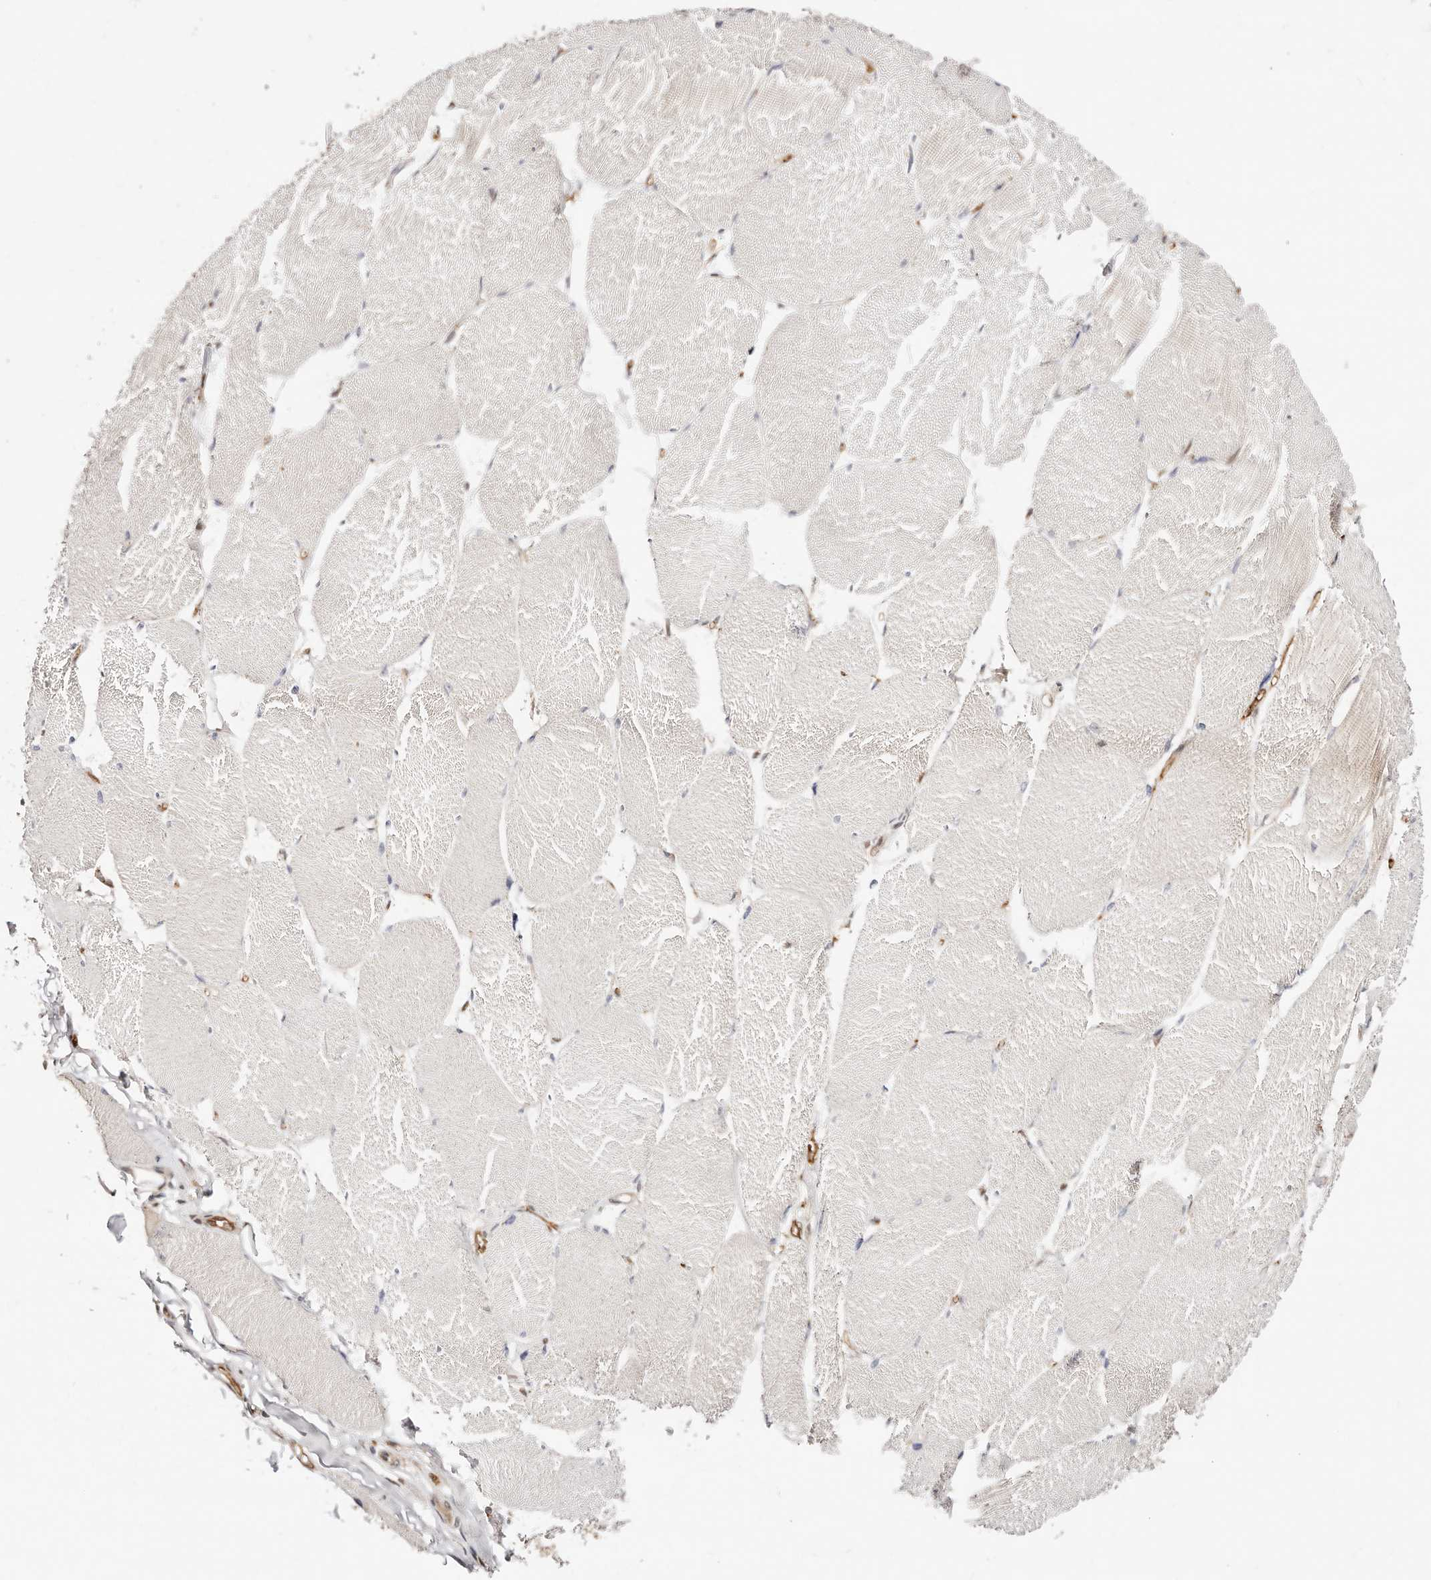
{"staining": {"intensity": "negative", "quantity": "none", "location": "none"}, "tissue": "skeletal muscle", "cell_type": "Myocytes", "image_type": "normal", "snomed": [{"axis": "morphology", "description": "Normal tissue, NOS"}, {"axis": "topography", "description": "Skin"}, {"axis": "topography", "description": "Skeletal muscle"}], "caption": "A high-resolution micrograph shows immunohistochemistry (IHC) staining of unremarkable skeletal muscle, which reveals no significant expression in myocytes.", "gene": "STAT5A", "patient": {"sex": "male", "age": 83}}